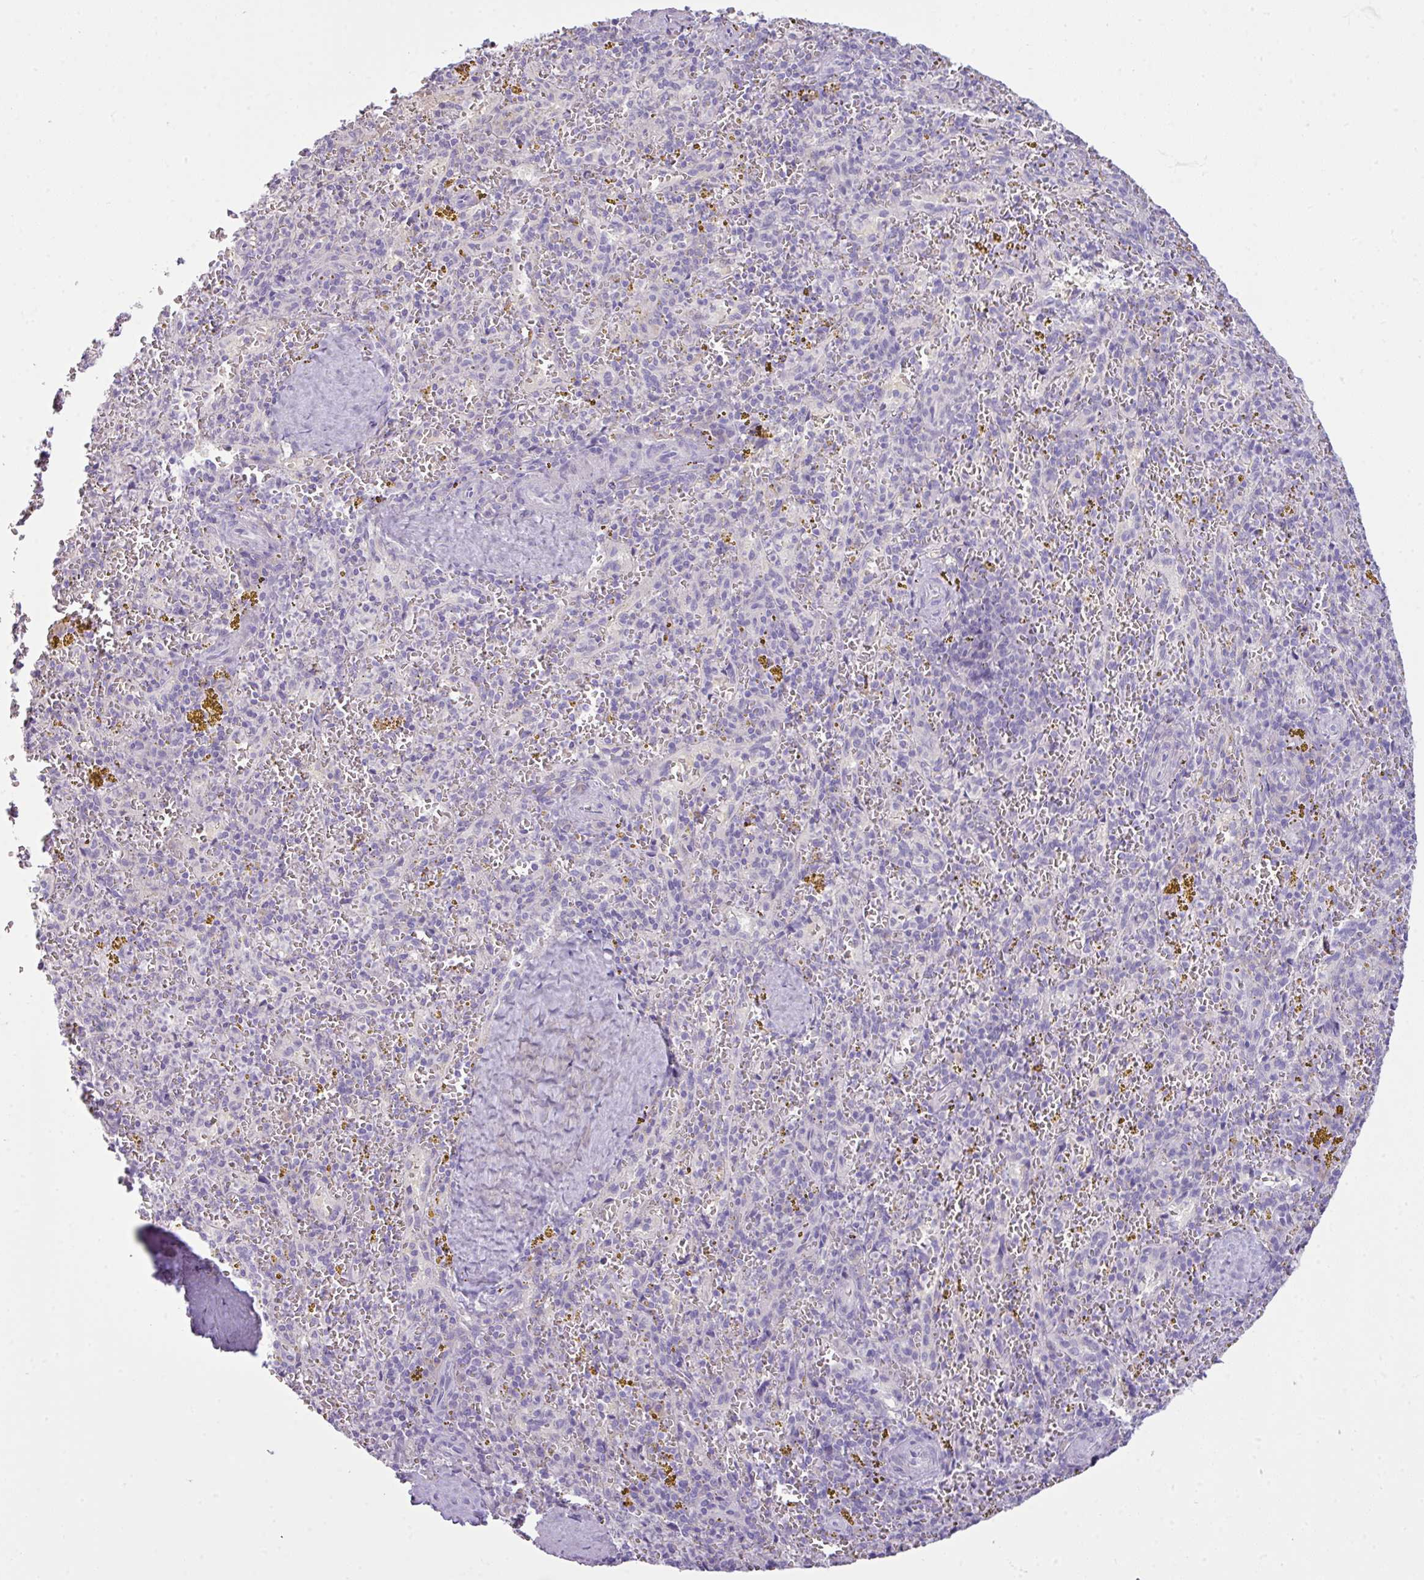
{"staining": {"intensity": "negative", "quantity": "none", "location": "none"}, "tissue": "spleen", "cell_type": "Cells in red pulp", "image_type": "normal", "snomed": [{"axis": "morphology", "description": "Normal tissue, NOS"}, {"axis": "topography", "description": "Spleen"}], "caption": "IHC image of benign spleen: spleen stained with DAB demonstrates no significant protein positivity in cells in red pulp. (DAB immunohistochemistry, high magnification).", "gene": "OR6C6", "patient": {"sex": "male", "age": 57}}